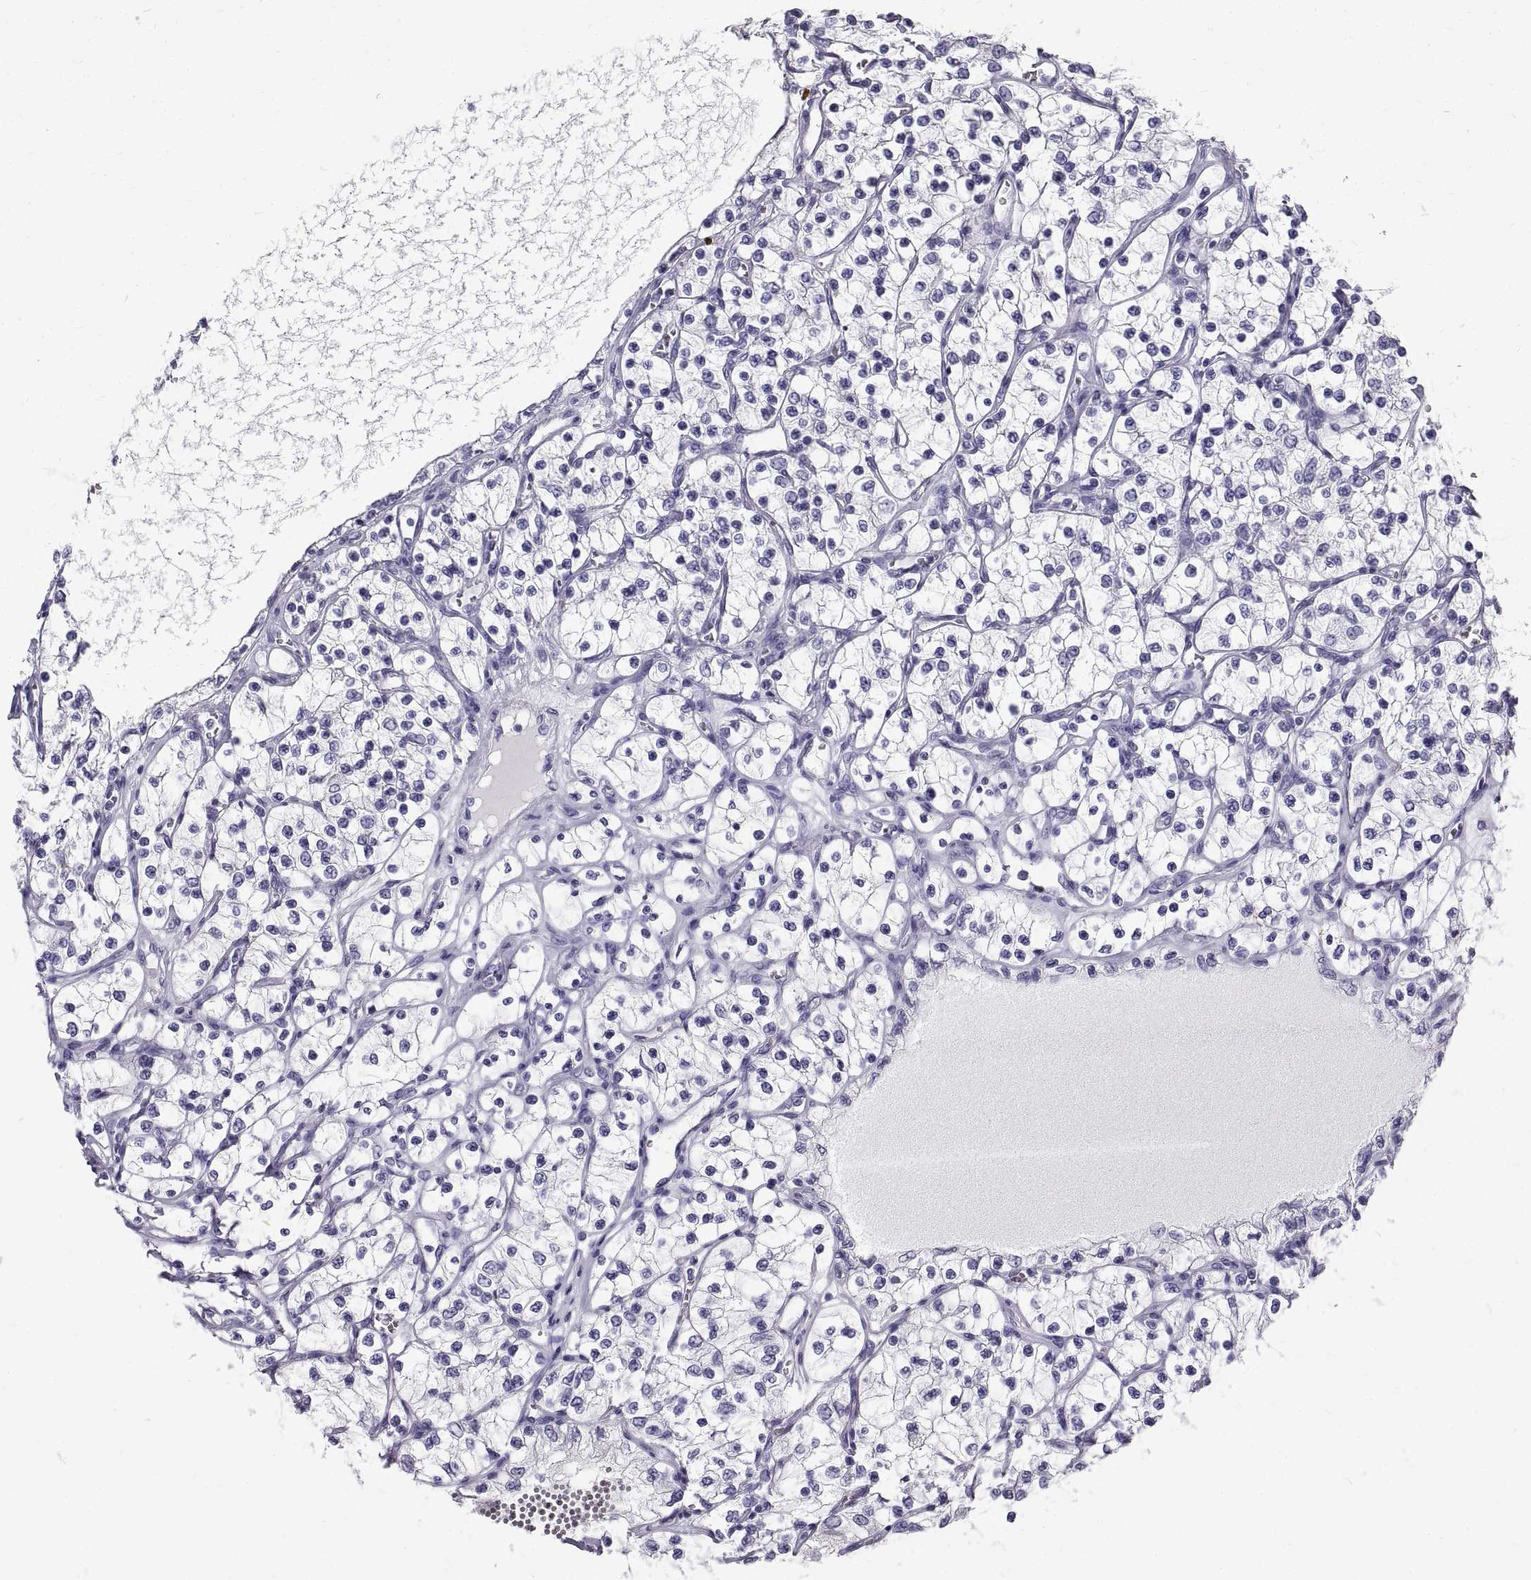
{"staining": {"intensity": "negative", "quantity": "none", "location": "none"}, "tissue": "renal cancer", "cell_type": "Tumor cells", "image_type": "cancer", "snomed": [{"axis": "morphology", "description": "Adenocarcinoma, NOS"}, {"axis": "topography", "description": "Kidney"}], "caption": "Tumor cells are negative for brown protein staining in adenocarcinoma (renal). Brightfield microscopy of IHC stained with DAB (brown) and hematoxylin (blue), captured at high magnification.", "gene": "GNG12", "patient": {"sex": "female", "age": 69}}